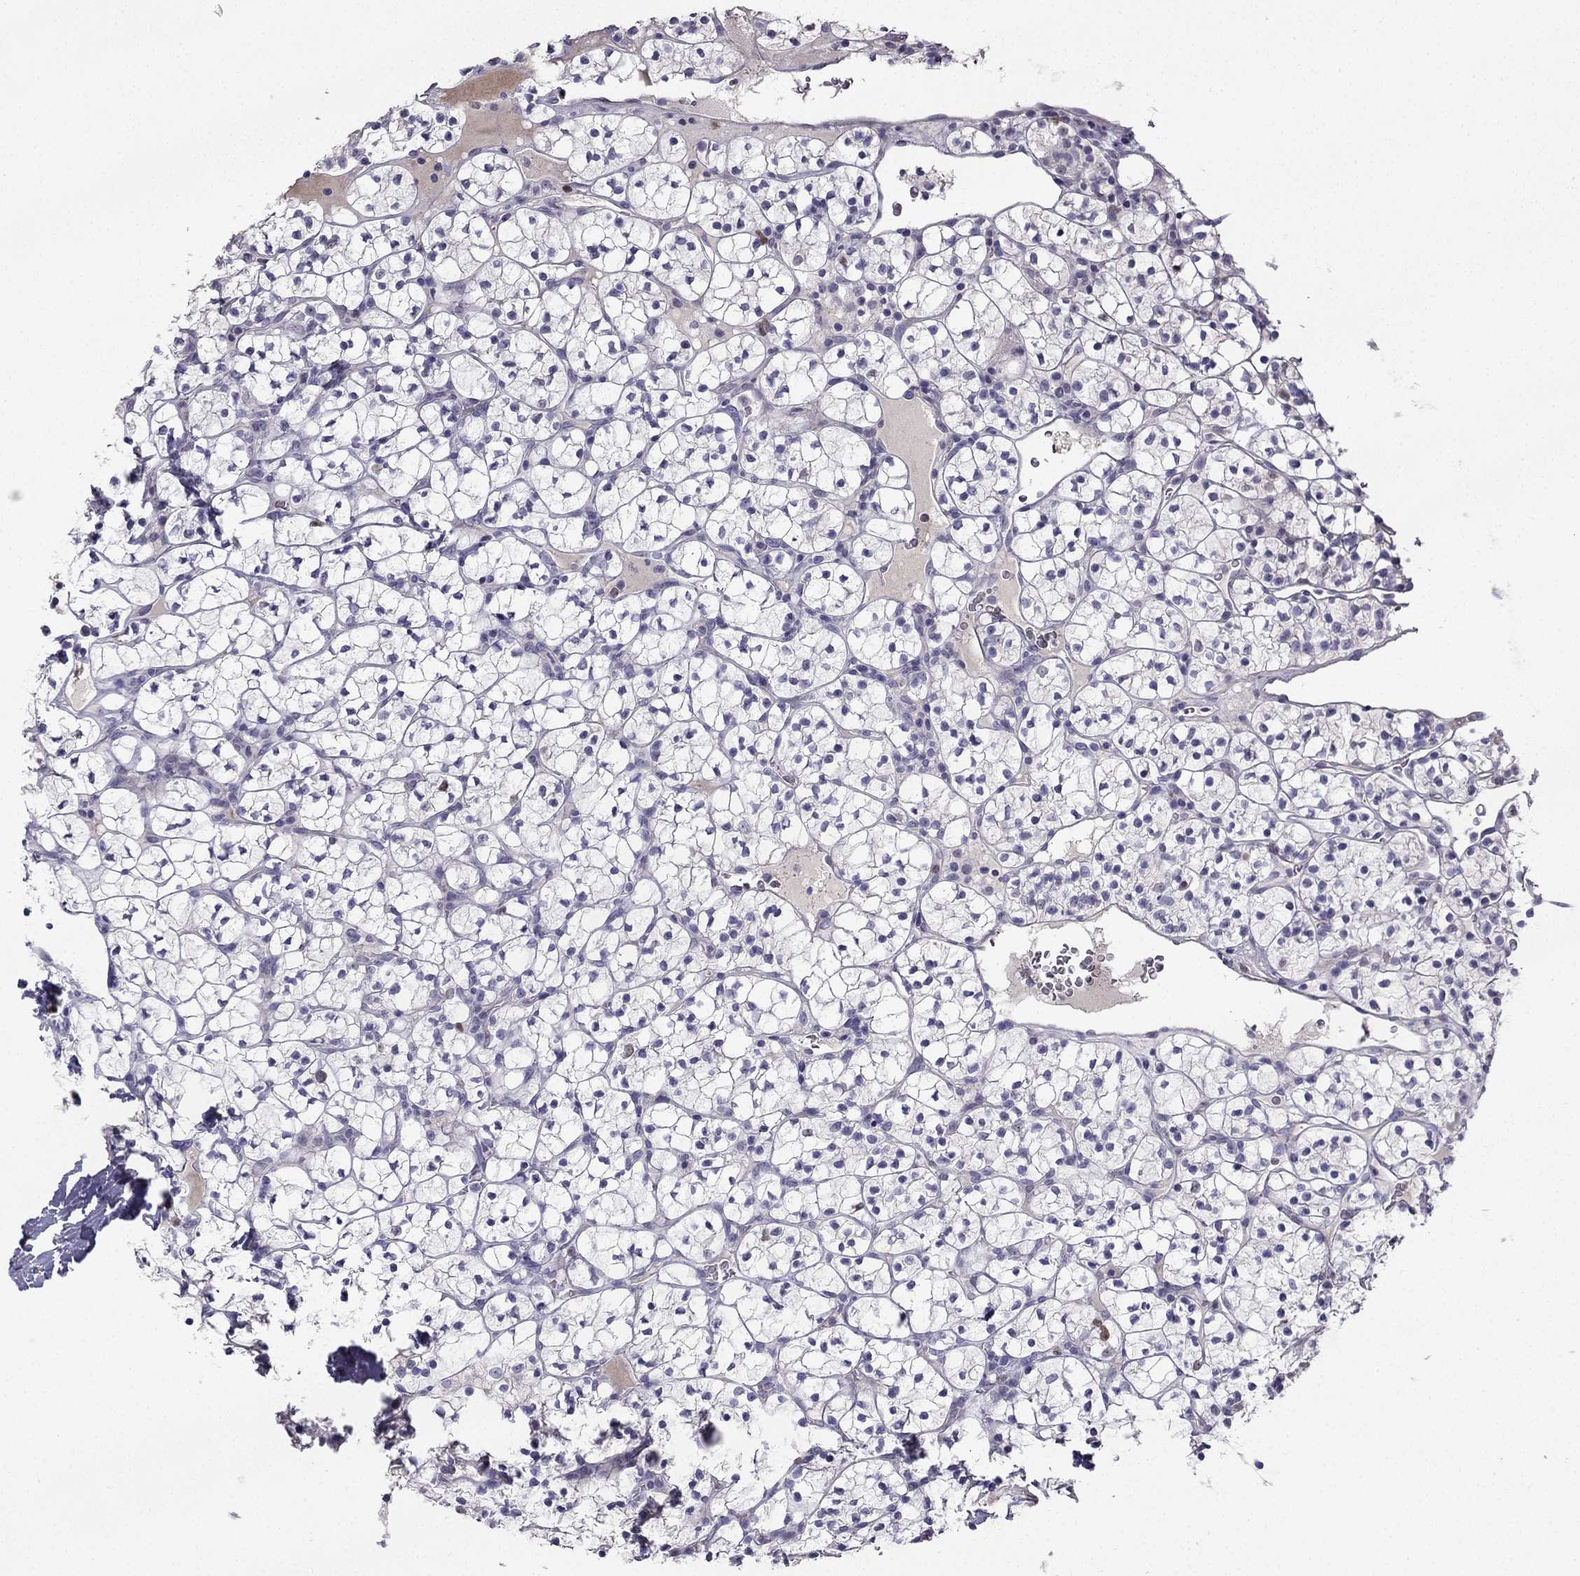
{"staining": {"intensity": "negative", "quantity": "none", "location": "none"}, "tissue": "renal cancer", "cell_type": "Tumor cells", "image_type": "cancer", "snomed": [{"axis": "morphology", "description": "Adenocarcinoma, NOS"}, {"axis": "topography", "description": "Kidney"}], "caption": "IHC micrograph of neoplastic tissue: renal adenocarcinoma stained with DAB shows no significant protein expression in tumor cells. Nuclei are stained in blue.", "gene": "UHRF1", "patient": {"sex": "female", "age": 89}}